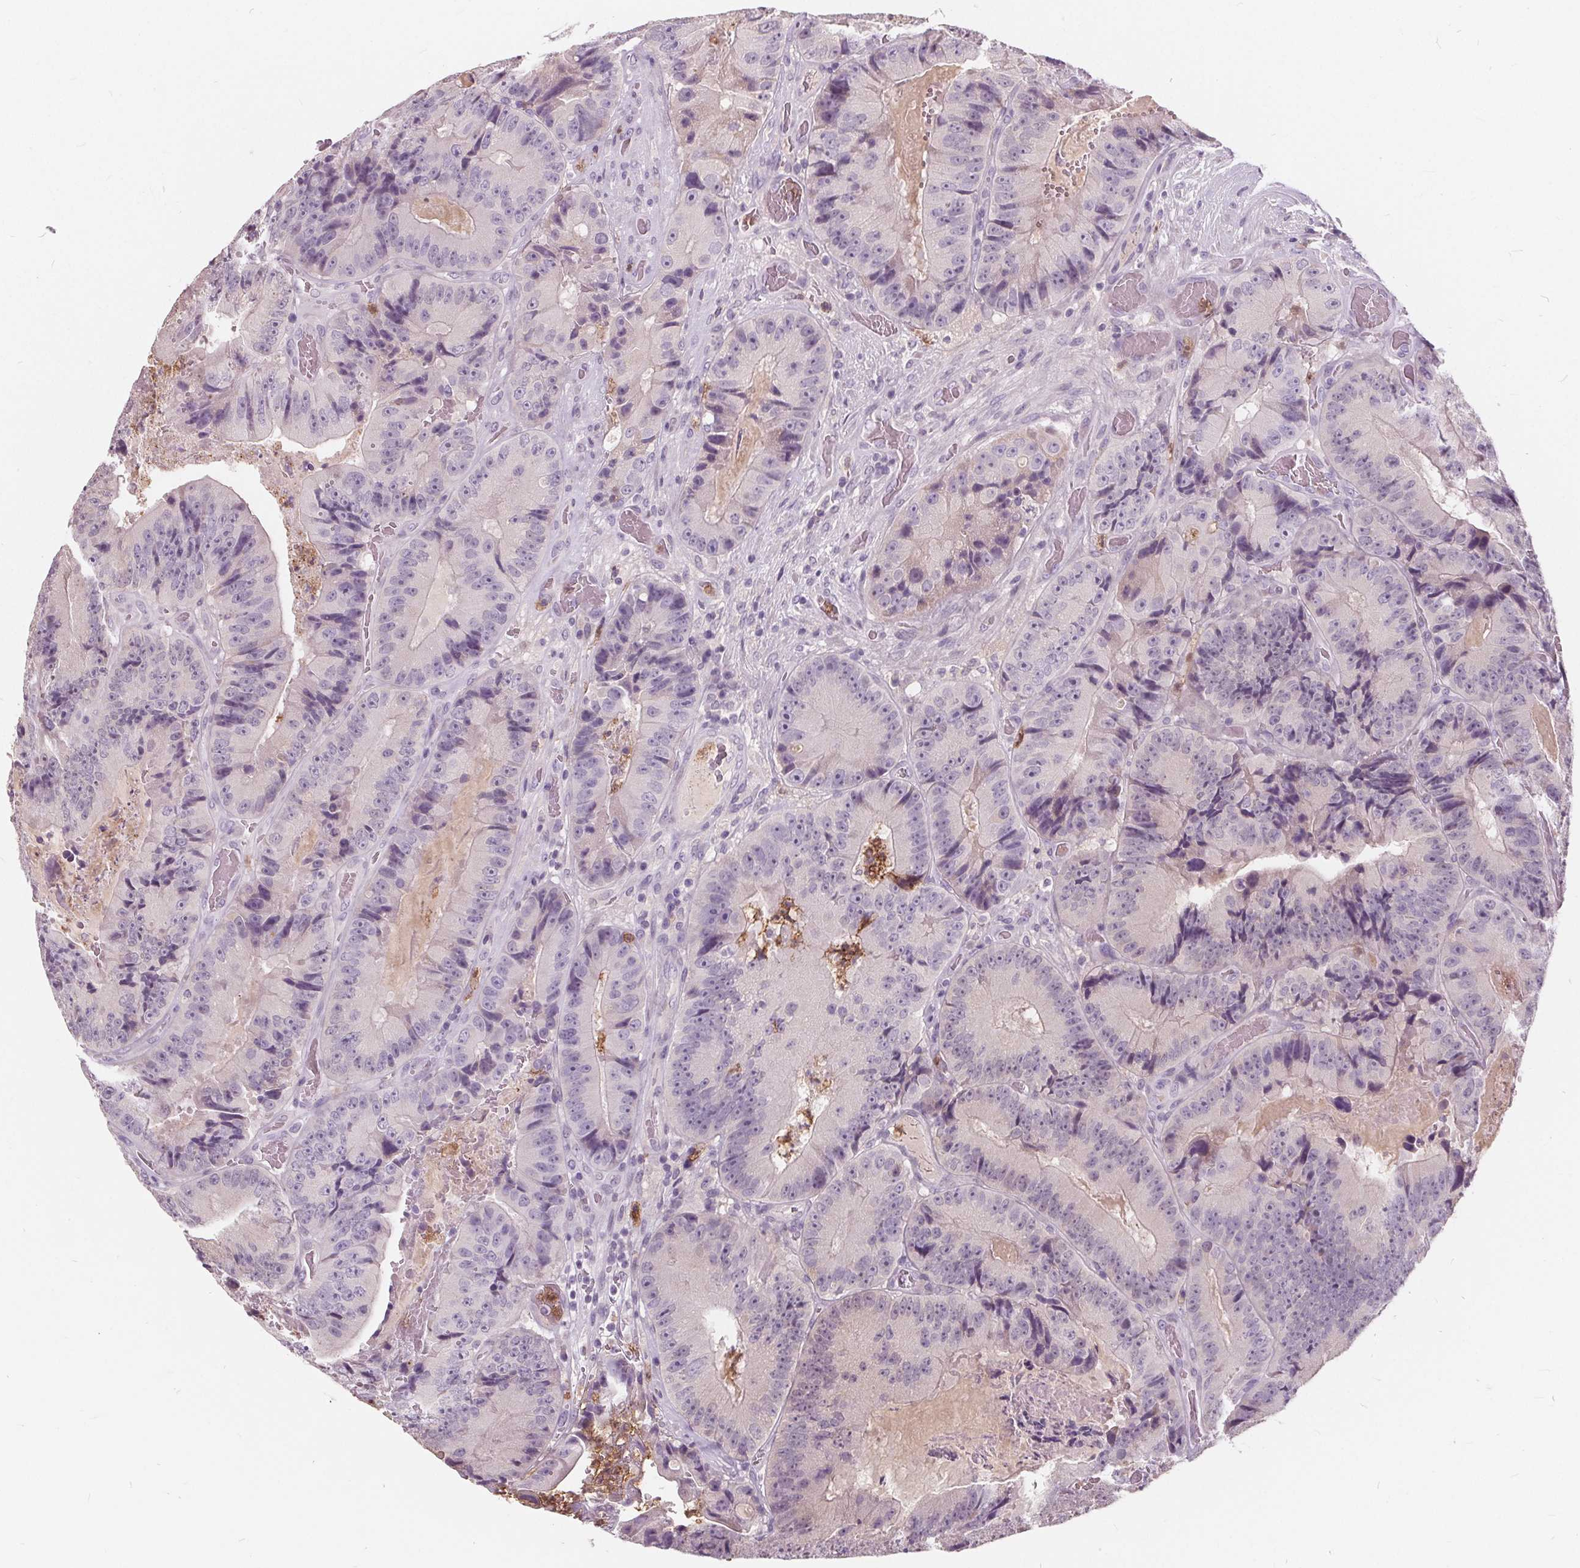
{"staining": {"intensity": "negative", "quantity": "none", "location": "none"}, "tissue": "colorectal cancer", "cell_type": "Tumor cells", "image_type": "cancer", "snomed": [{"axis": "morphology", "description": "Adenocarcinoma, NOS"}, {"axis": "topography", "description": "Colon"}], "caption": "Immunohistochemistry (IHC) of human colorectal adenocarcinoma displays no positivity in tumor cells.", "gene": "HAAO", "patient": {"sex": "female", "age": 86}}